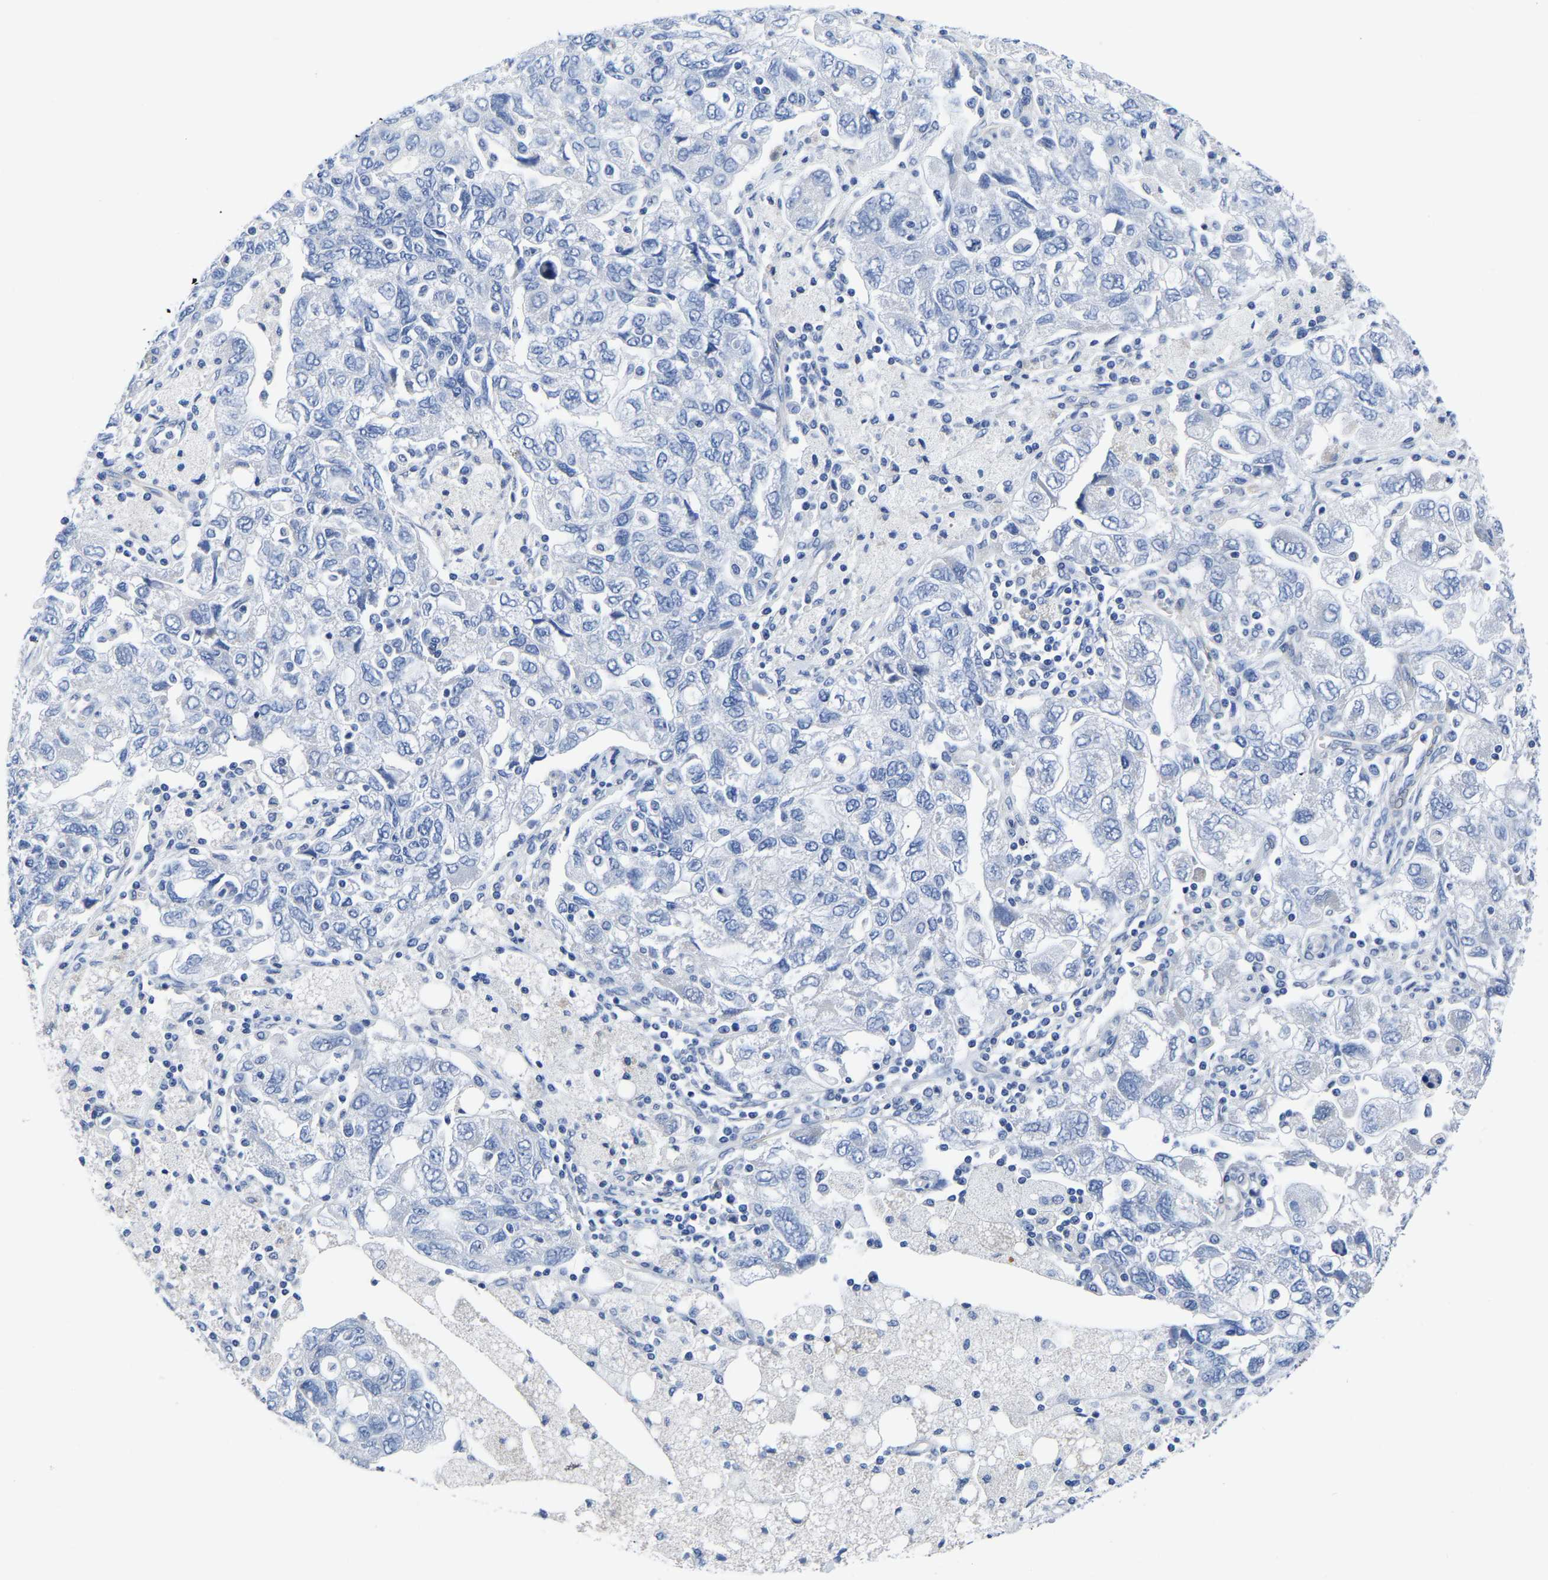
{"staining": {"intensity": "negative", "quantity": "none", "location": "none"}, "tissue": "ovarian cancer", "cell_type": "Tumor cells", "image_type": "cancer", "snomed": [{"axis": "morphology", "description": "Carcinoma, NOS"}, {"axis": "morphology", "description": "Cystadenocarcinoma, serous, NOS"}, {"axis": "topography", "description": "Ovary"}], "caption": "This is an IHC photomicrograph of human carcinoma (ovarian). There is no staining in tumor cells.", "gene": "SLC45A3", "patient": {"sex": "female", "age": 69}}